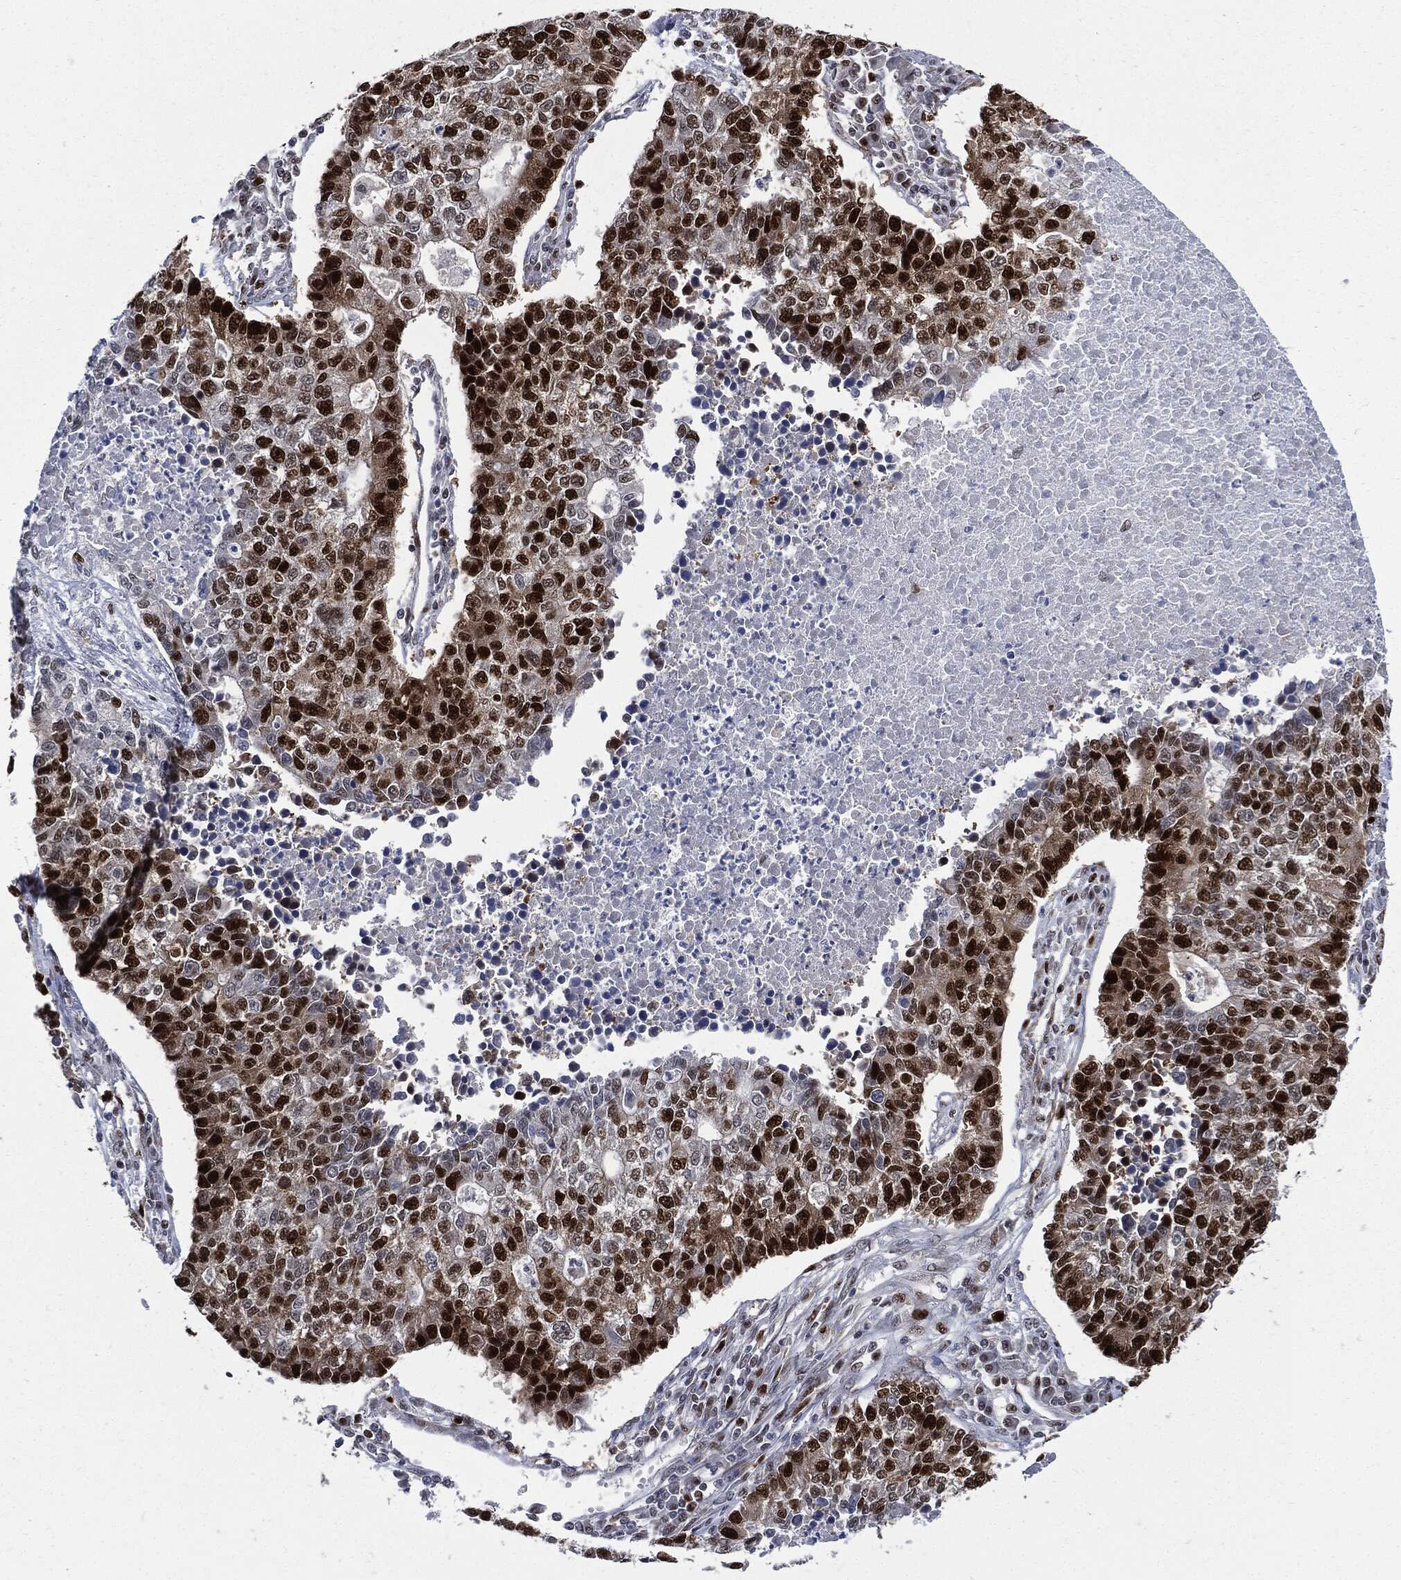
{"staining": {"intensity": "strong", "quantity": ">75%", "location": "nuclear"}, "tissue": "lung cancer", "cell_type": "Tumor cells", "image_type": "cancer", "snomed": [{"axis": "morphology", "description": "Adenocarcinoma, NOS"}, {"axis": "topography", "description": "Lung"}], "caption": "Immunohistochemical staining of human lung cancer reveals high levels of strong nuclear protein staining in approximately >75% of tumor cells.", "gene": "PCNA", "patient": {"sex": "male", "age": 57}}